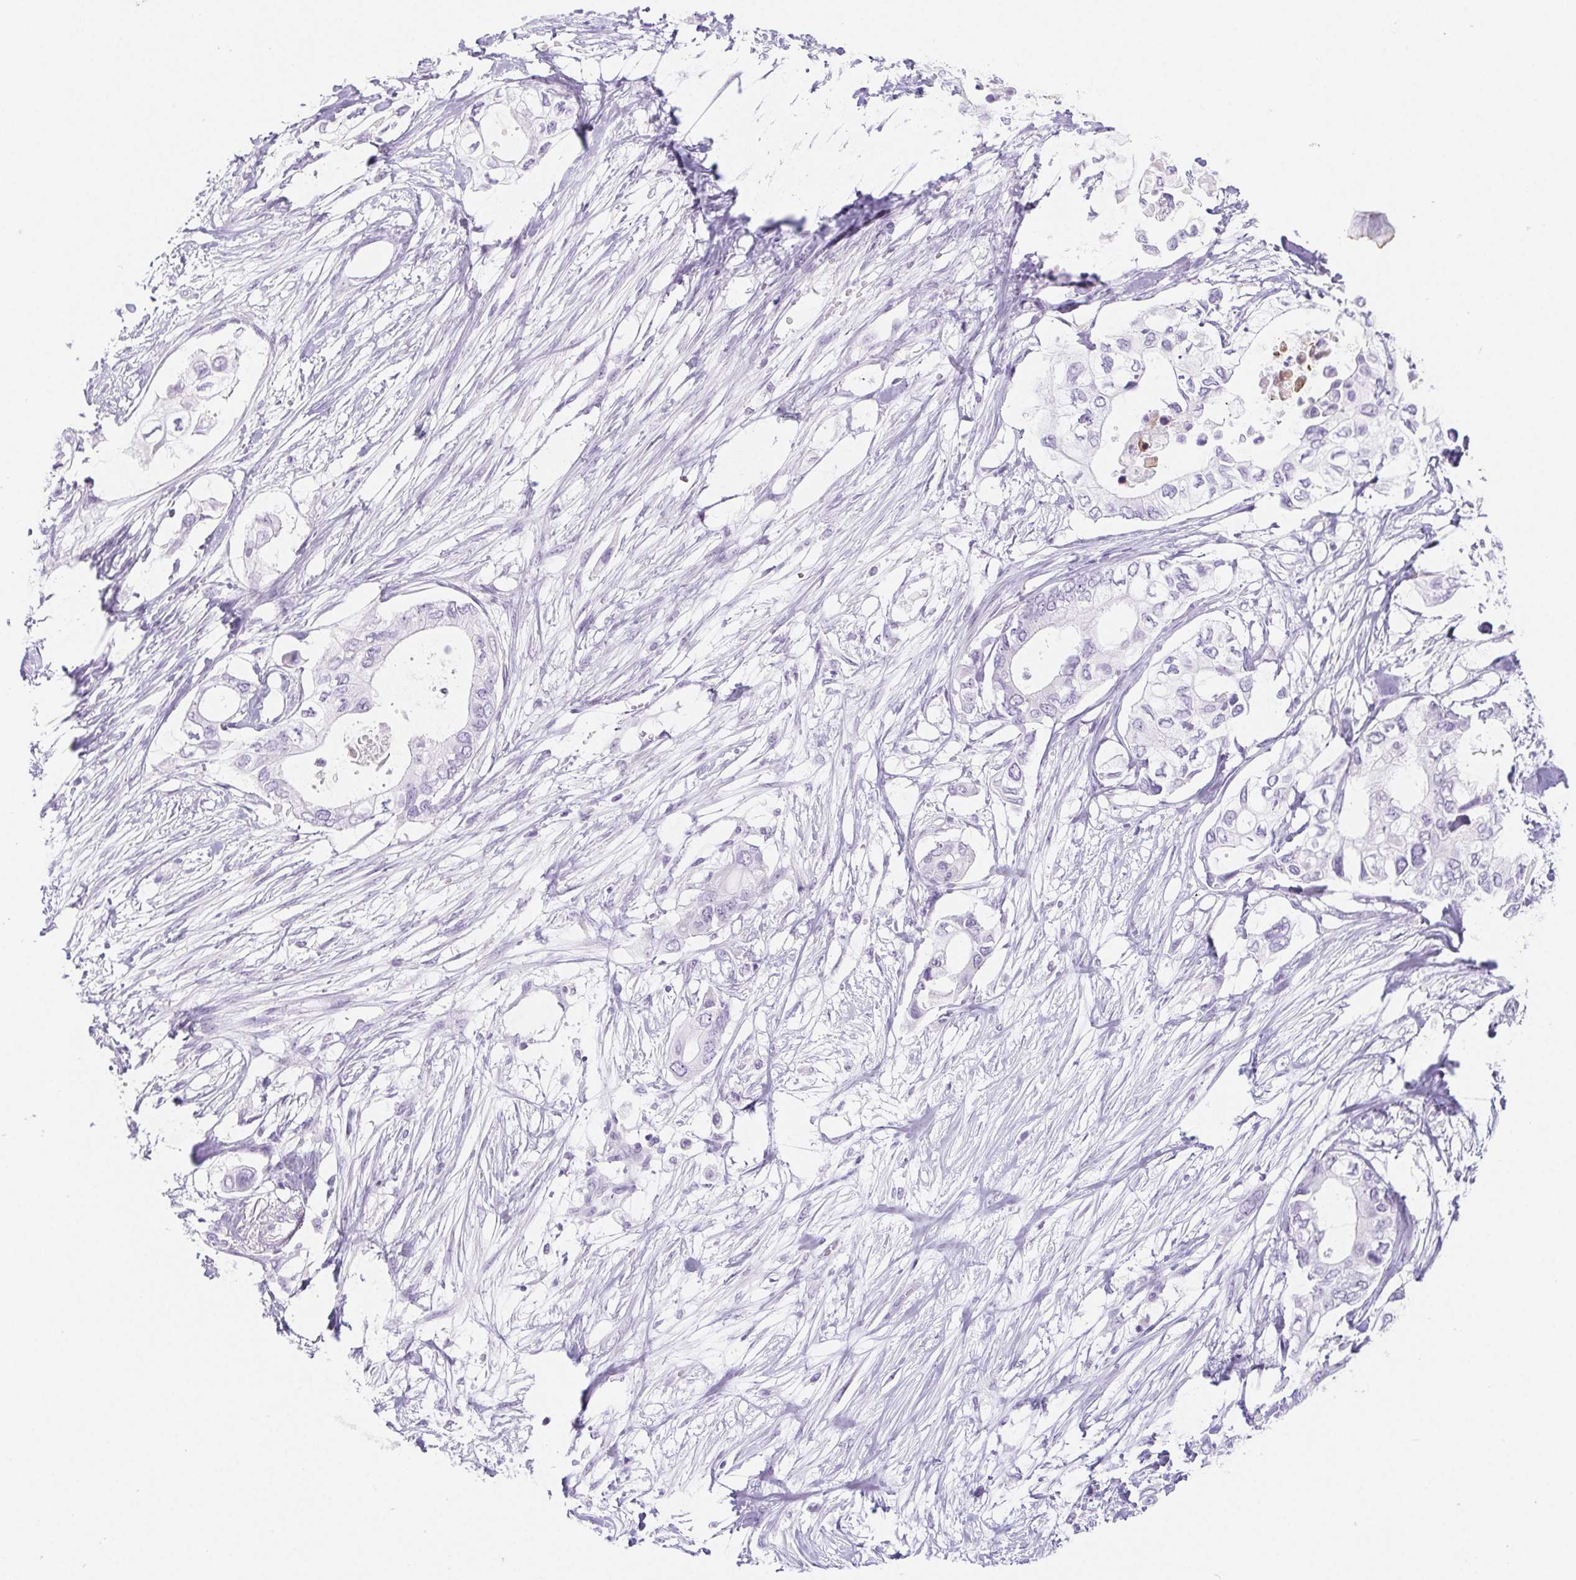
{"staining": {"intensity": "negative", "quantity": "none", "location": "none"}, "tissue": "pancreatic cancer", "cell_type": "Tumor cells", "image_type": "cancer", "snomed": [{"axis": "morphology", "description": "Adenocarcinoma, NOS"}, {"axis": "topography", "description": "Pancreas"}], "caption": "Tumor cells show no significant staining in pancreatic adenocarcinoma.", "gene": "CYP21A2", "patient": {"sex": "female", "age": 63}}